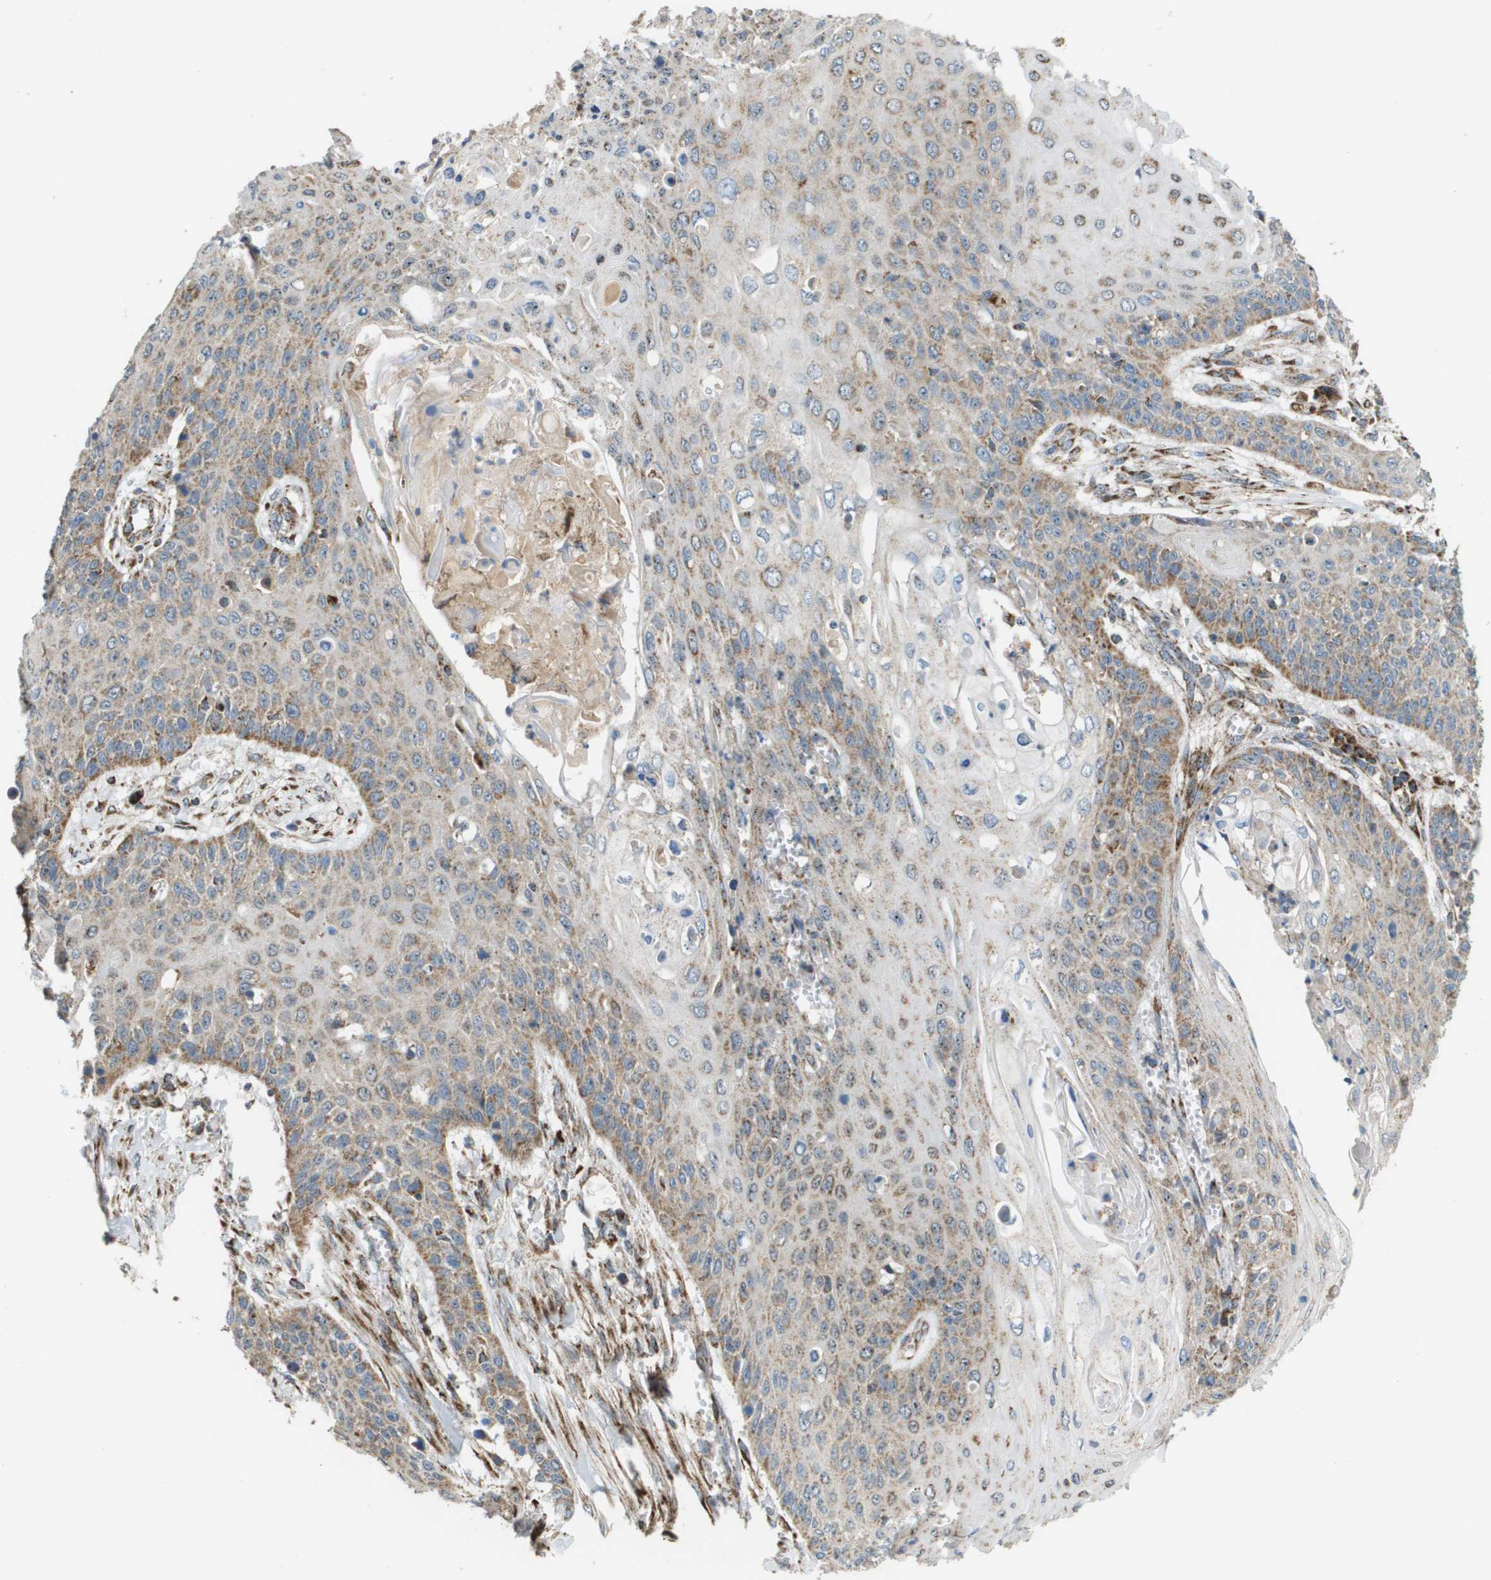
{"staining": {"intensity": "moderate", "quantity": "25%-75%", "location": "cytoplasmic/membranous"}, "tissue": "cervical cancer", "cell_type": "Tumor cells", "image_type": "cancer", "snomed": [{"axis": "morphology", "description": "Squamous cell carcinoma, NOS"}, {"axis": "topography", "description": "Cervix"}], "caption": "The histopathology image reveals a brown stain indicating the presence of a protein in the cytoplasmic/membranous of tumor cells in cervical cancer.", "gene": "NRK", "patient": {"sex": "female", "age": 39}}